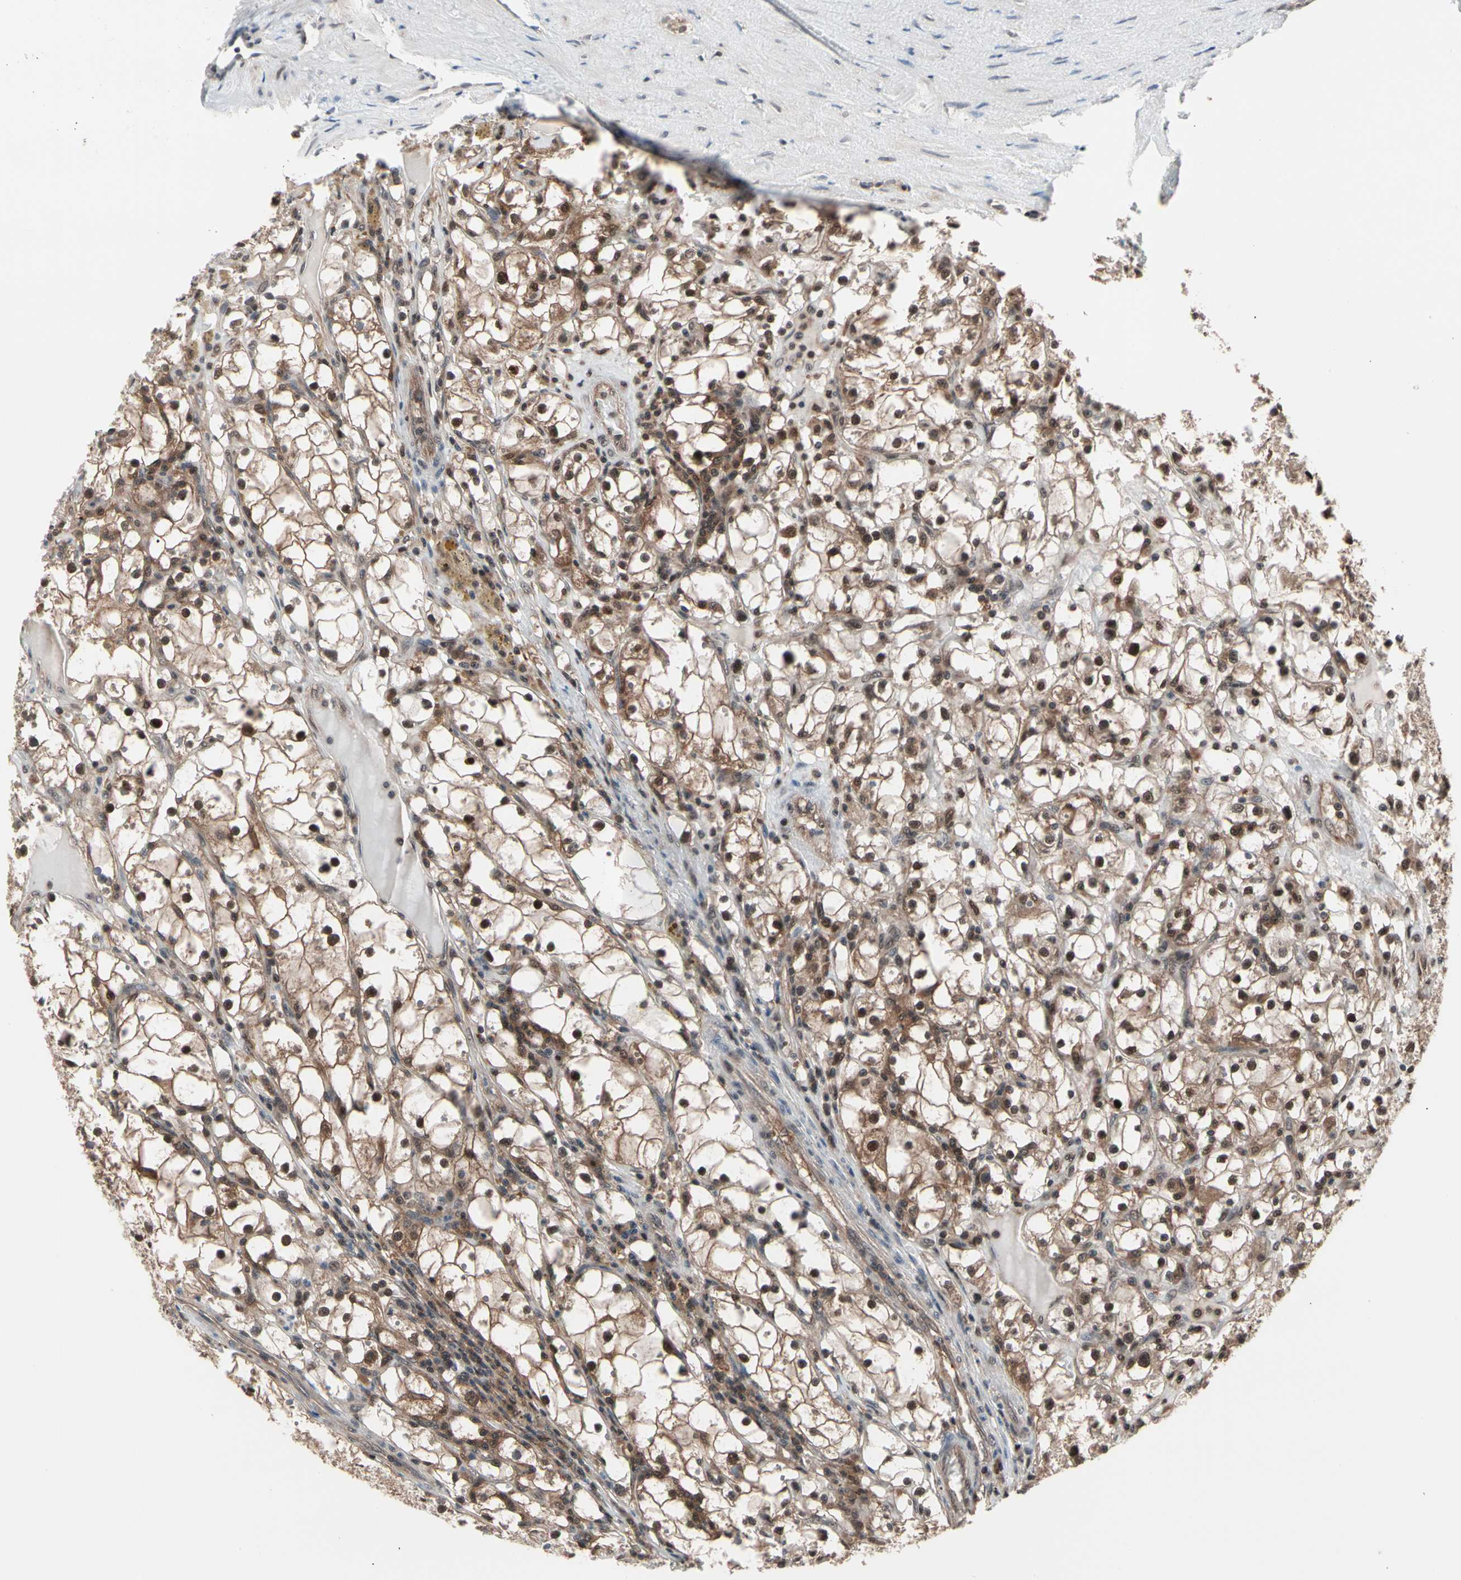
{"staining": {"intensity": "moderate", "quantity": ">75%", "location": "cytoplasmic/membranous,nuclear"}, "tissue": "renal cancer", "cell_type": "Tumor cells", "image_type": "cancer", "snomed": [{"axis": "morphology", "description": "Adenocarcinoma, NOS"}, {"axis": "topography", "description": "Kidney"}], "caption": "Moderate cytoplasmic/membranous and nuclear protein positivity is identified in about >75% of tumor cells in renal cancer (adenocarcinoma).", "gene": "PSMA2", "patient": {"sex": "male", "age": 56}}